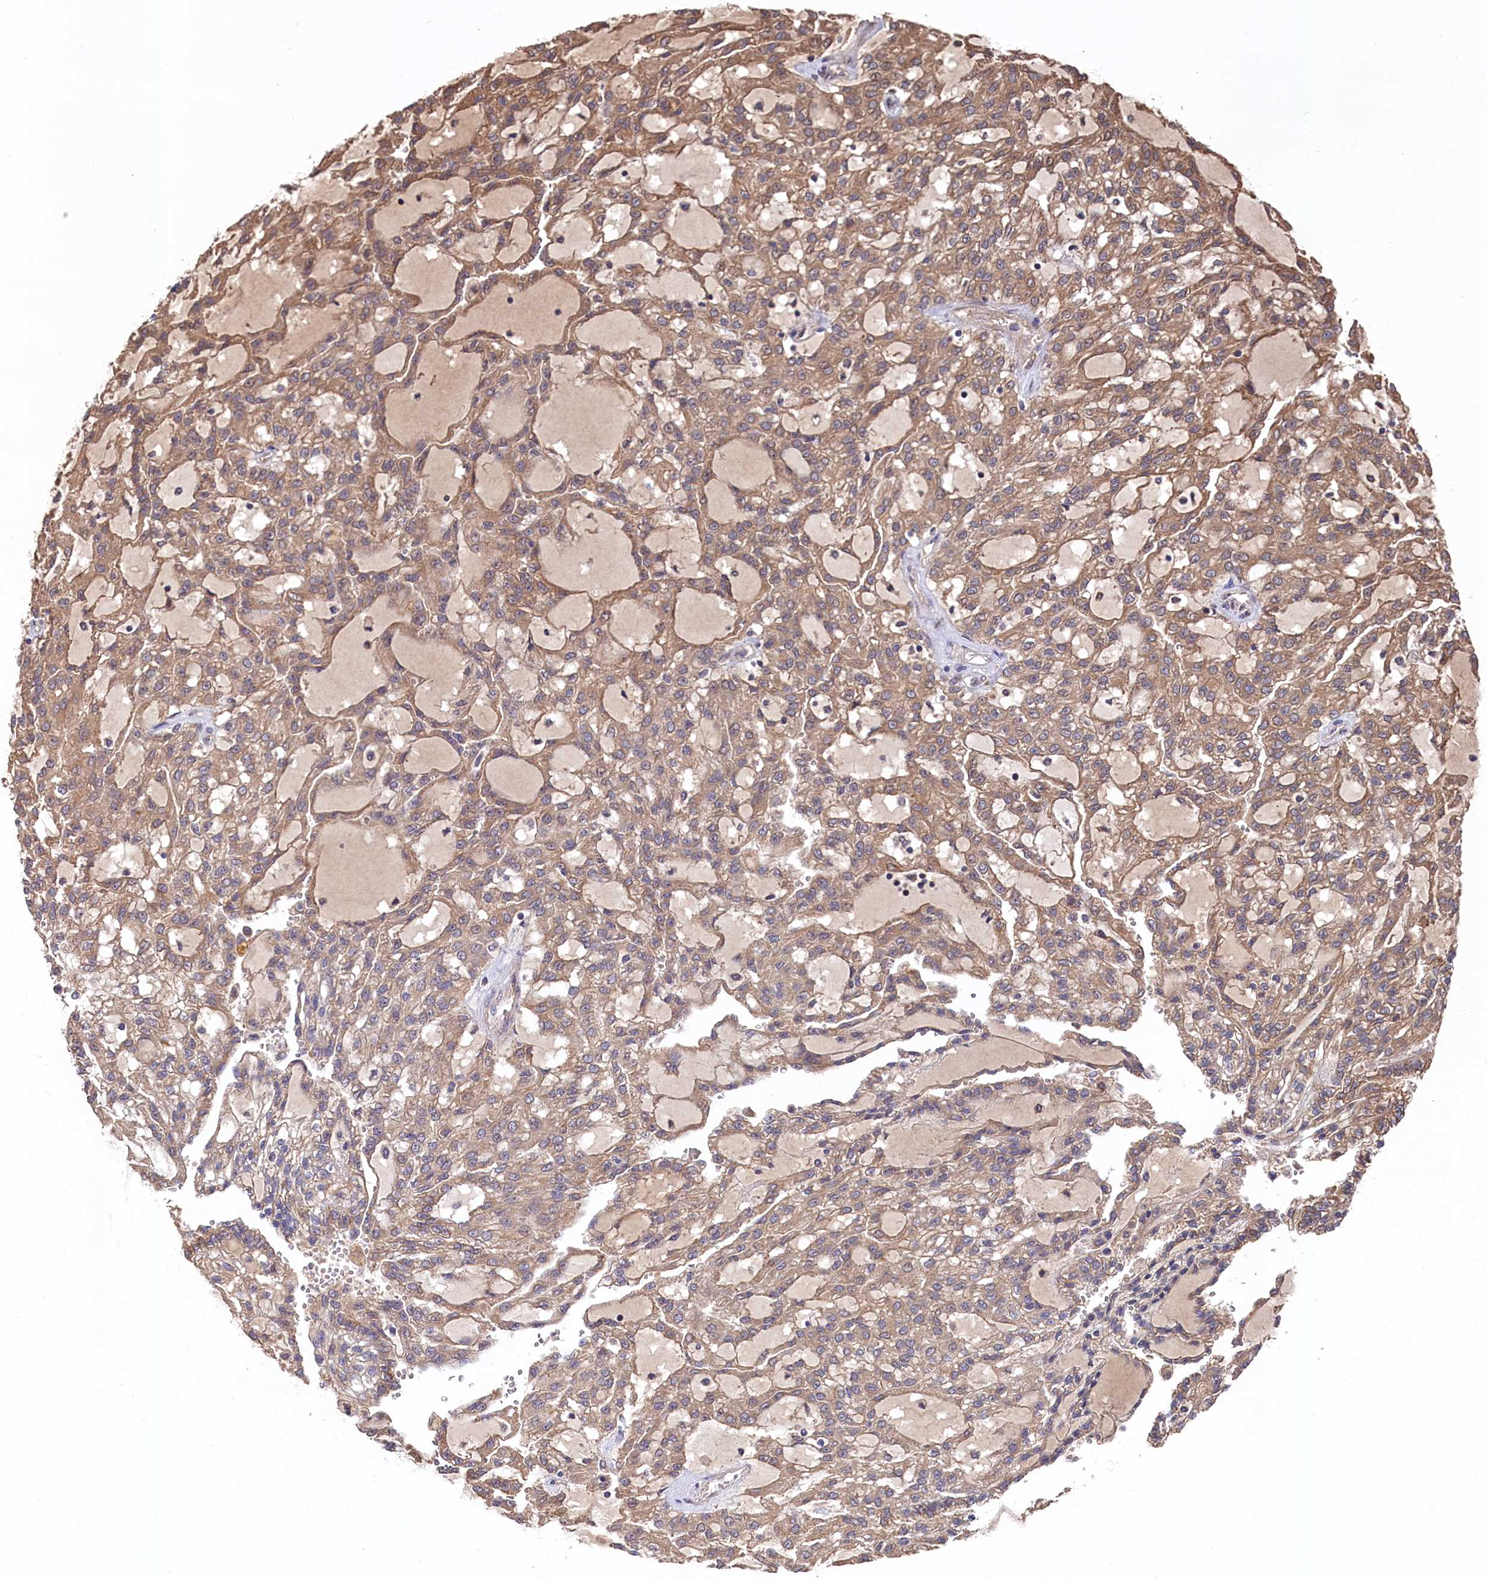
{"staining": {"intensity": "moderate", "quantity": ">75%", "location": "cytoplasmic/membranous"}, "tissue": "renal cancer", "cell_type": "Tumor cells", "image_type": "cancer", "snomed": [{"axis": "morphology", "description": "Adenocarcinoma, NOS"}, {"axis": "topography", "description": "Kidney"}], "caption": "Renal adenocarcinoma was stained to show a protein in brown. There is medium levels of moderate cytoplasmic/membranous expression in about >75% of tumor cells. Immunohistochemistry stains the protein in brown and the nuclei are stained blue.", "gene": "SLC12A4", "patient": {"sex": "male", "age": 63}}